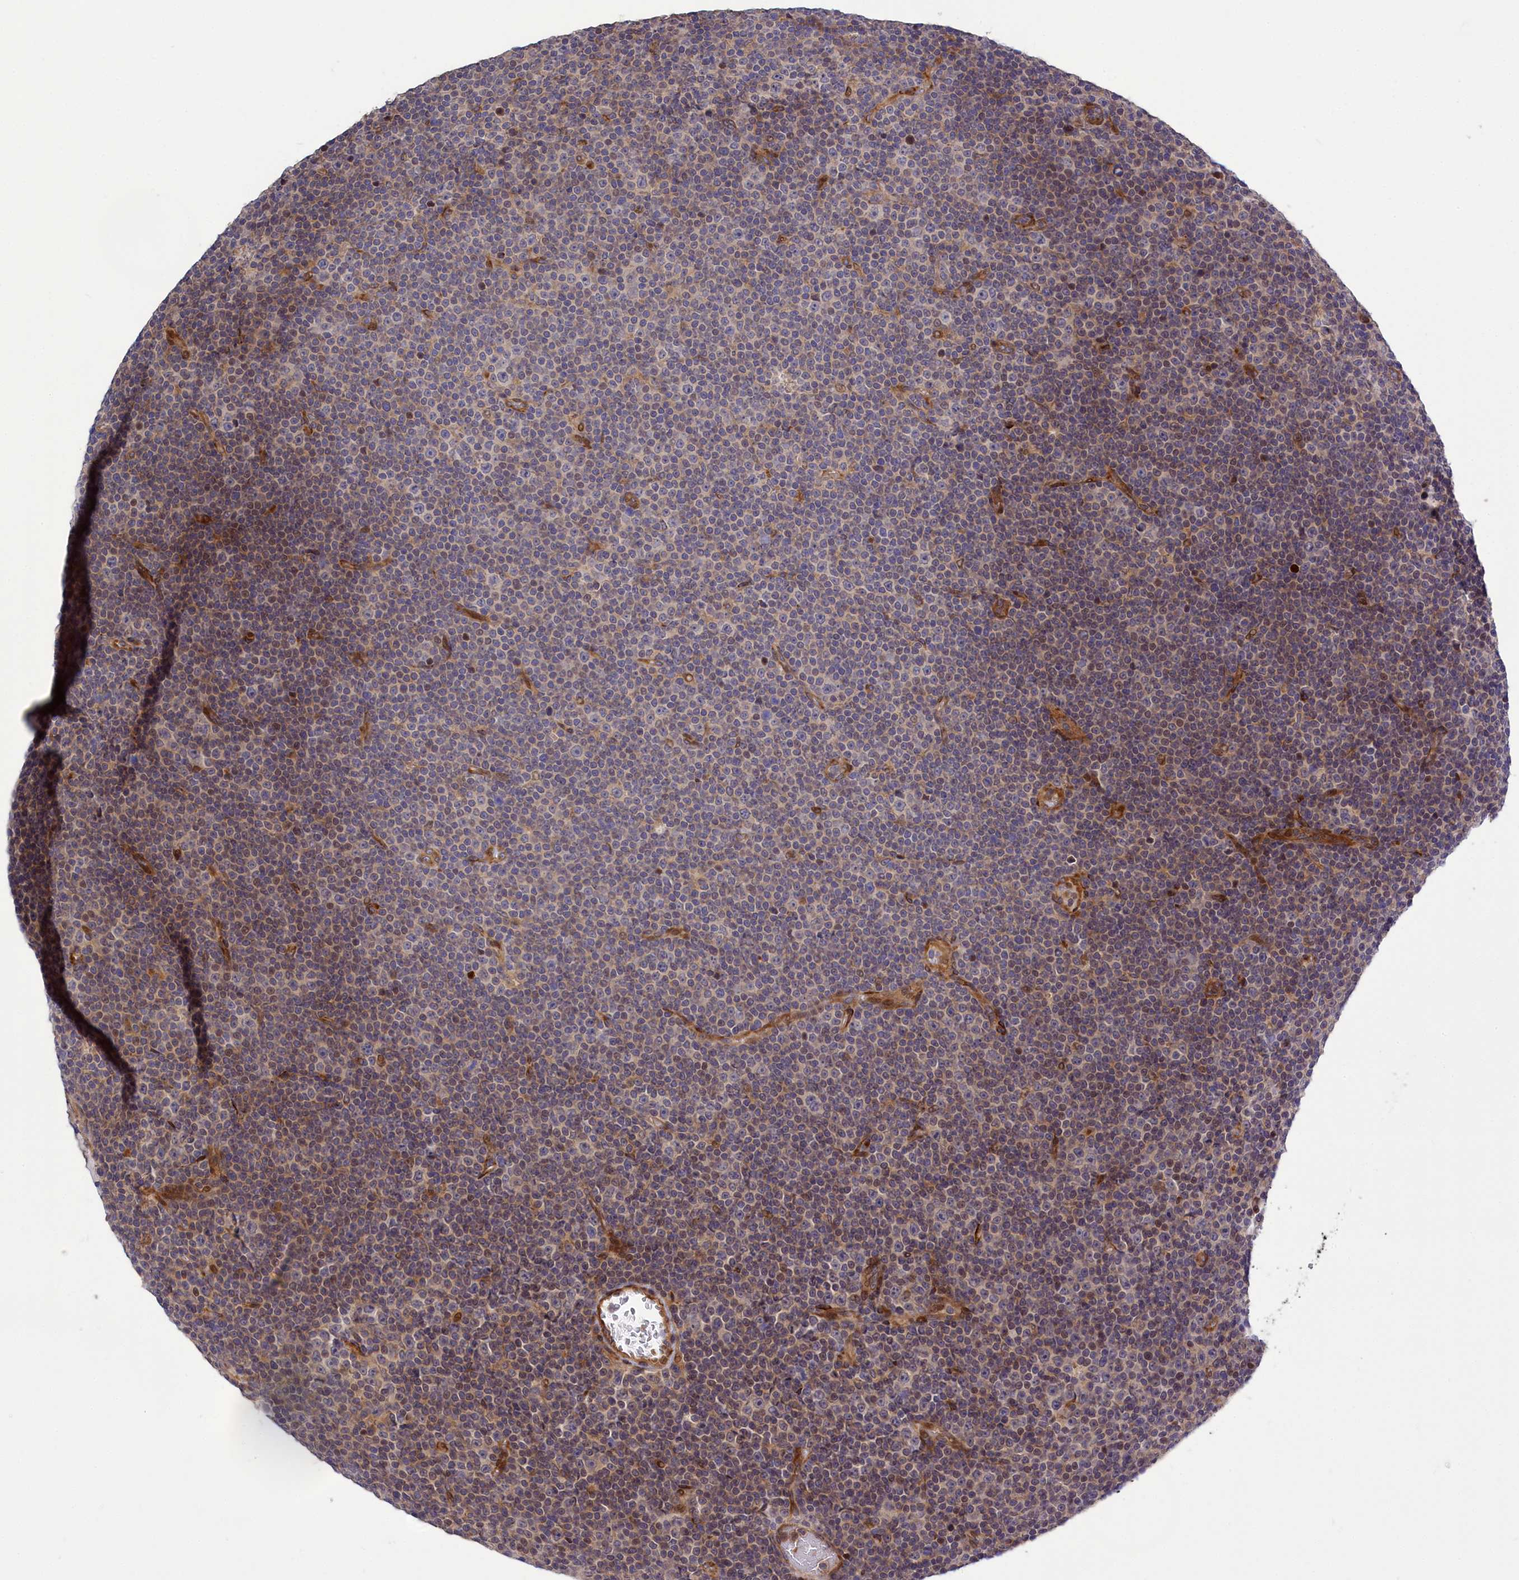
{"staining": {"intensity": "moderate", "quantity": "<25%", "location": "nuclear"}, "tissue": "lymphoma", "cell_type": "Tumor cells", "image_type": "cancer", "snomed": [{"axis": "morphology", "description": "Malignant lymphoma, non-Hodgkin's type, Low grade"}, {"axis": "topography", "description": "Lymph node"}], "caption": "Protein expression analysis of lymphoma demonstrates moderate nuclear positivity in about <25% of tumor cells. The protein of interest is stained brown, and the nuclei are stained in blue (DAB (3,3'-diaminobenzidine) IHC with brightfield microscopy, high magnification).", "gene": "DDX60L", "patient": {"sex": "female", "age": 67}}